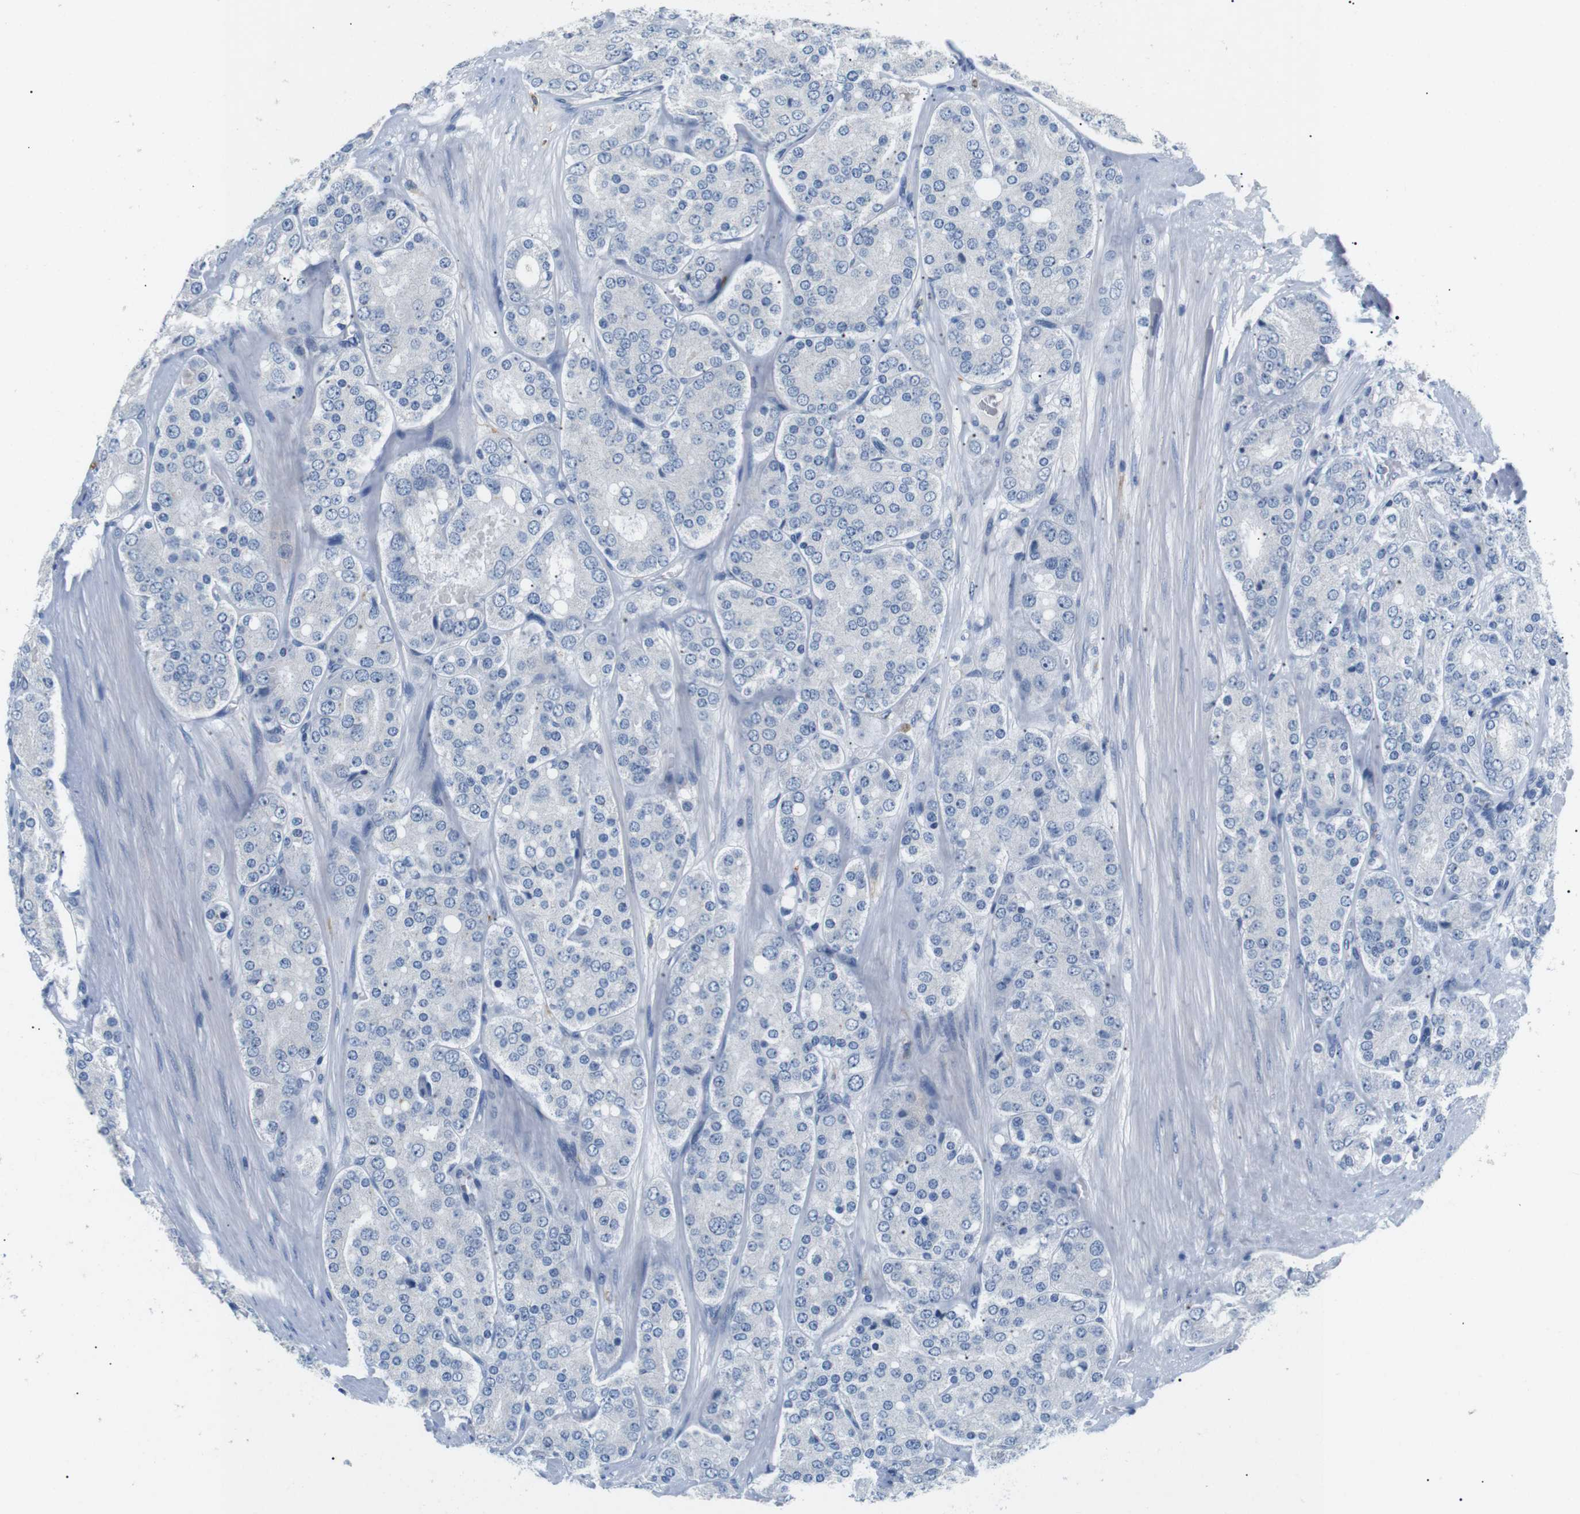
{"staining": {"intensity": "negative", "quantity": "none", "location": "none"}, "tissue": "prostate cancer", "cell_type": "Tumor cells", "image_type": "cancer", "snomed": [{"axis": "morphology", "description": "Adenocarcinoma, High grade"}, {"axis": "topography", "description": "Prostate"}], "caption": "This is a photomicrograph of immunohistochemistry (IHC) staining of adenocarcinoma (high-grade) (prostate), which shows no staining in tumor cells.", "gene": "FCGRT", "patient": {"sex": "male", "age": 65}}